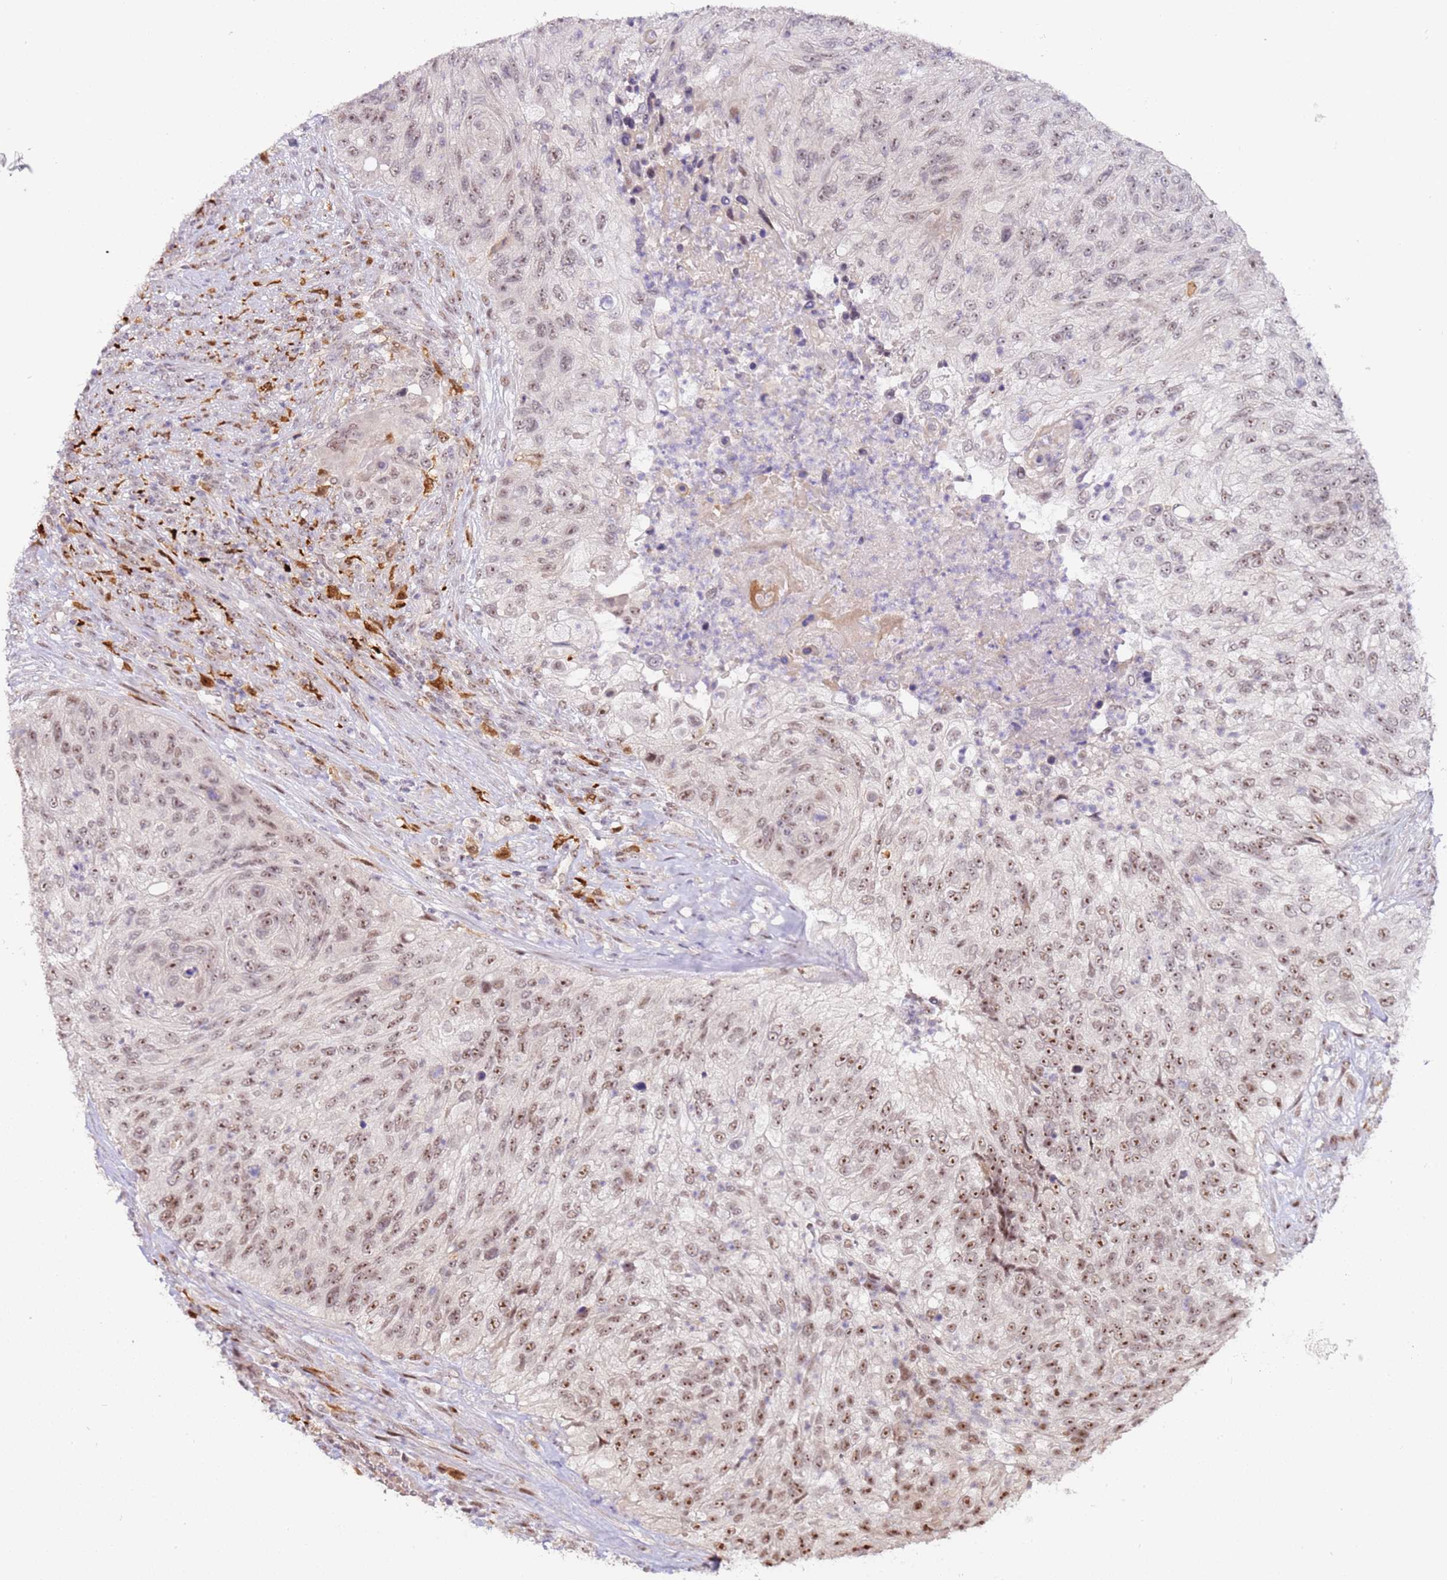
{"staining": {"intensity": "moderate", "quantity": "<25%", "location": "nuclear"}, "tissue": "urothelial cancer", "cell_type": "Tumor cells", "image_type": "cancer", "snomed": [{"axis": "morphology", "description": "Urothelial carcinoma, High grade"}, {"axis": "topography", "description": "Urinary bladder"}], "caption": "A micrograph of human urothelial cancer stained for a protein shows moderate nuclear brown staining in tumor cells.", "gene": "LGALSL", "patient": {"sex": "female", "age": 60}}